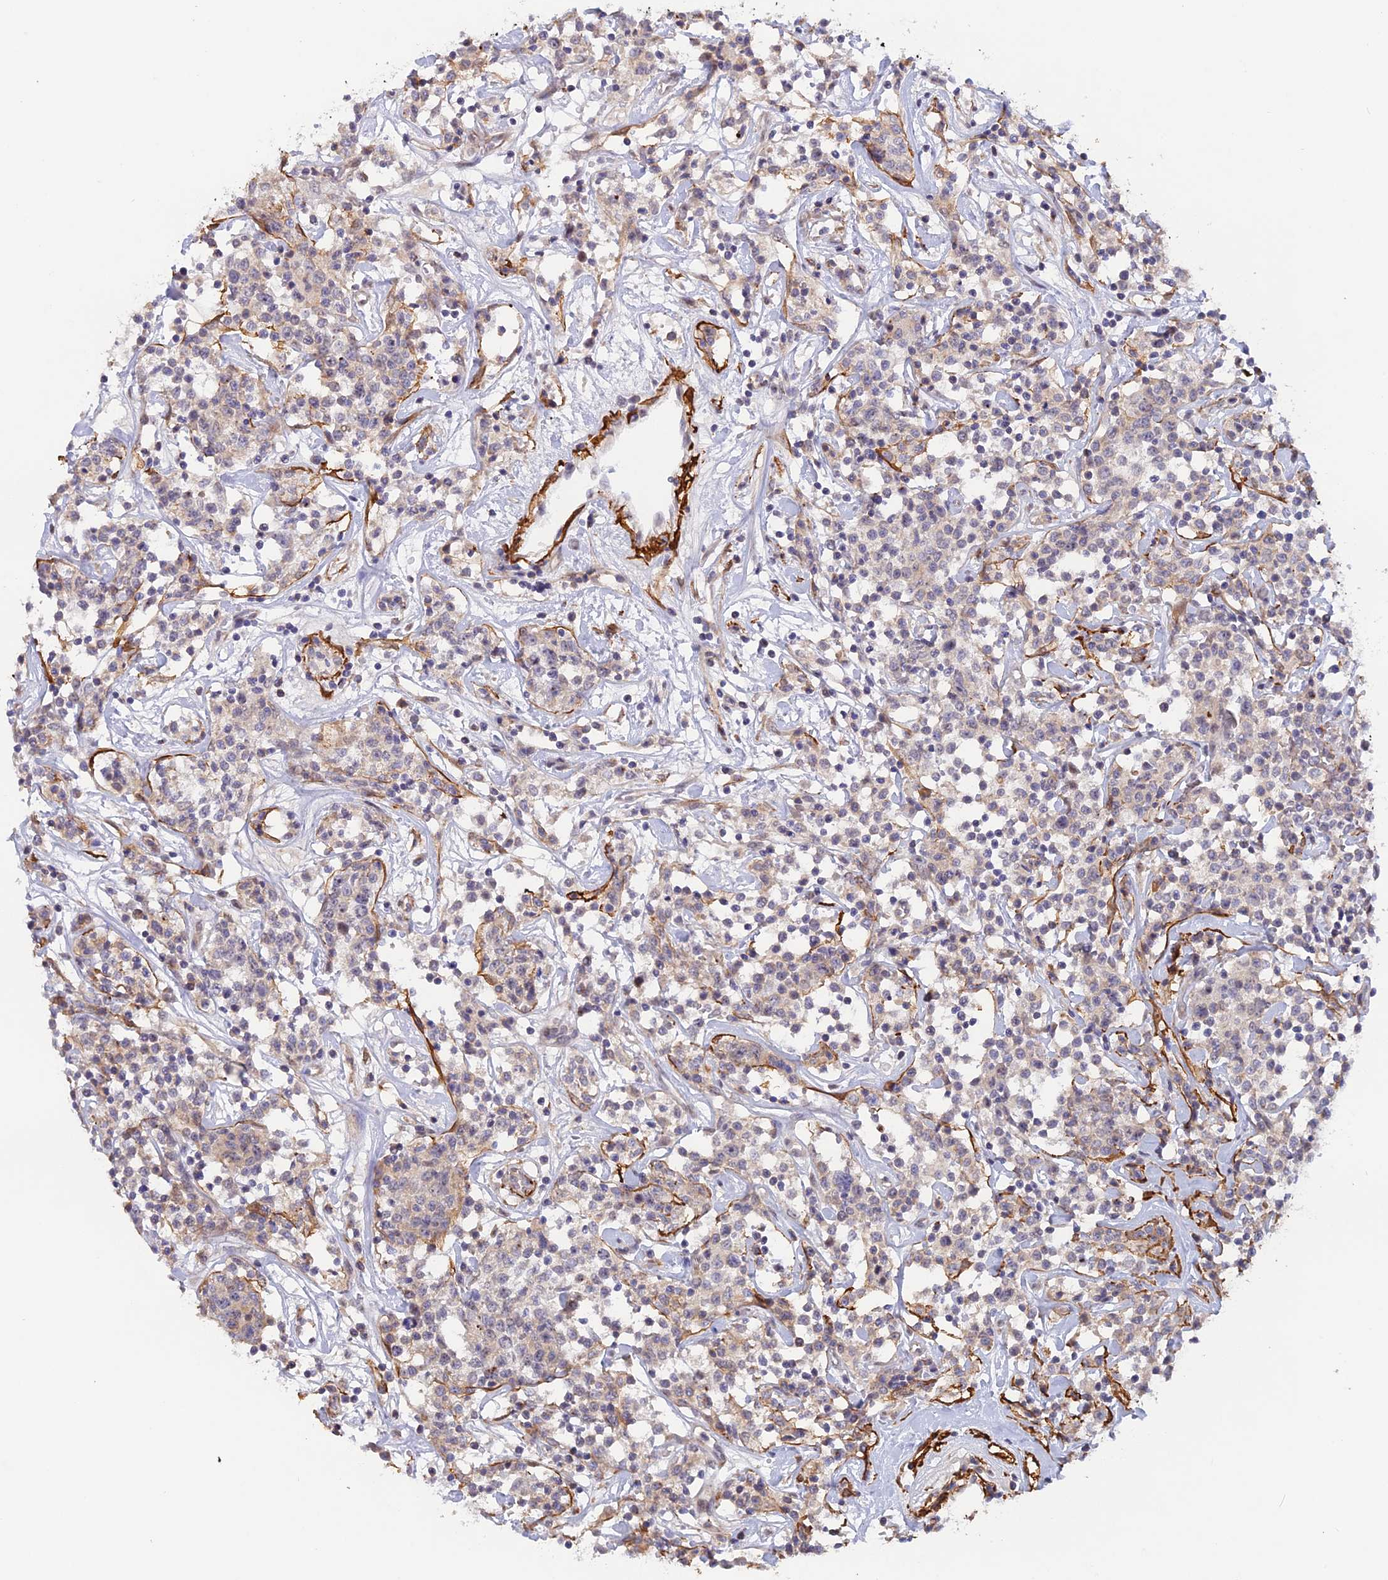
{"staining": {"intensity": "negative", "quantity": "none", "location": "none"}, "tissue": "lymphoma", "cell_type": "Tumor cells", "image_type": "cancer", "snomed": [{"axis": "morphology", "description": "Malignant lymphoma, non-Hodgkin's type, Low grade"}, {"axis": "topography", "description": "Small intestine"}], "caption": "Image shows no protein expression in tumor cells of lymphoma tissue.", "gene": "CCDC154", "patient": {"sex": "female", "age": 59}}